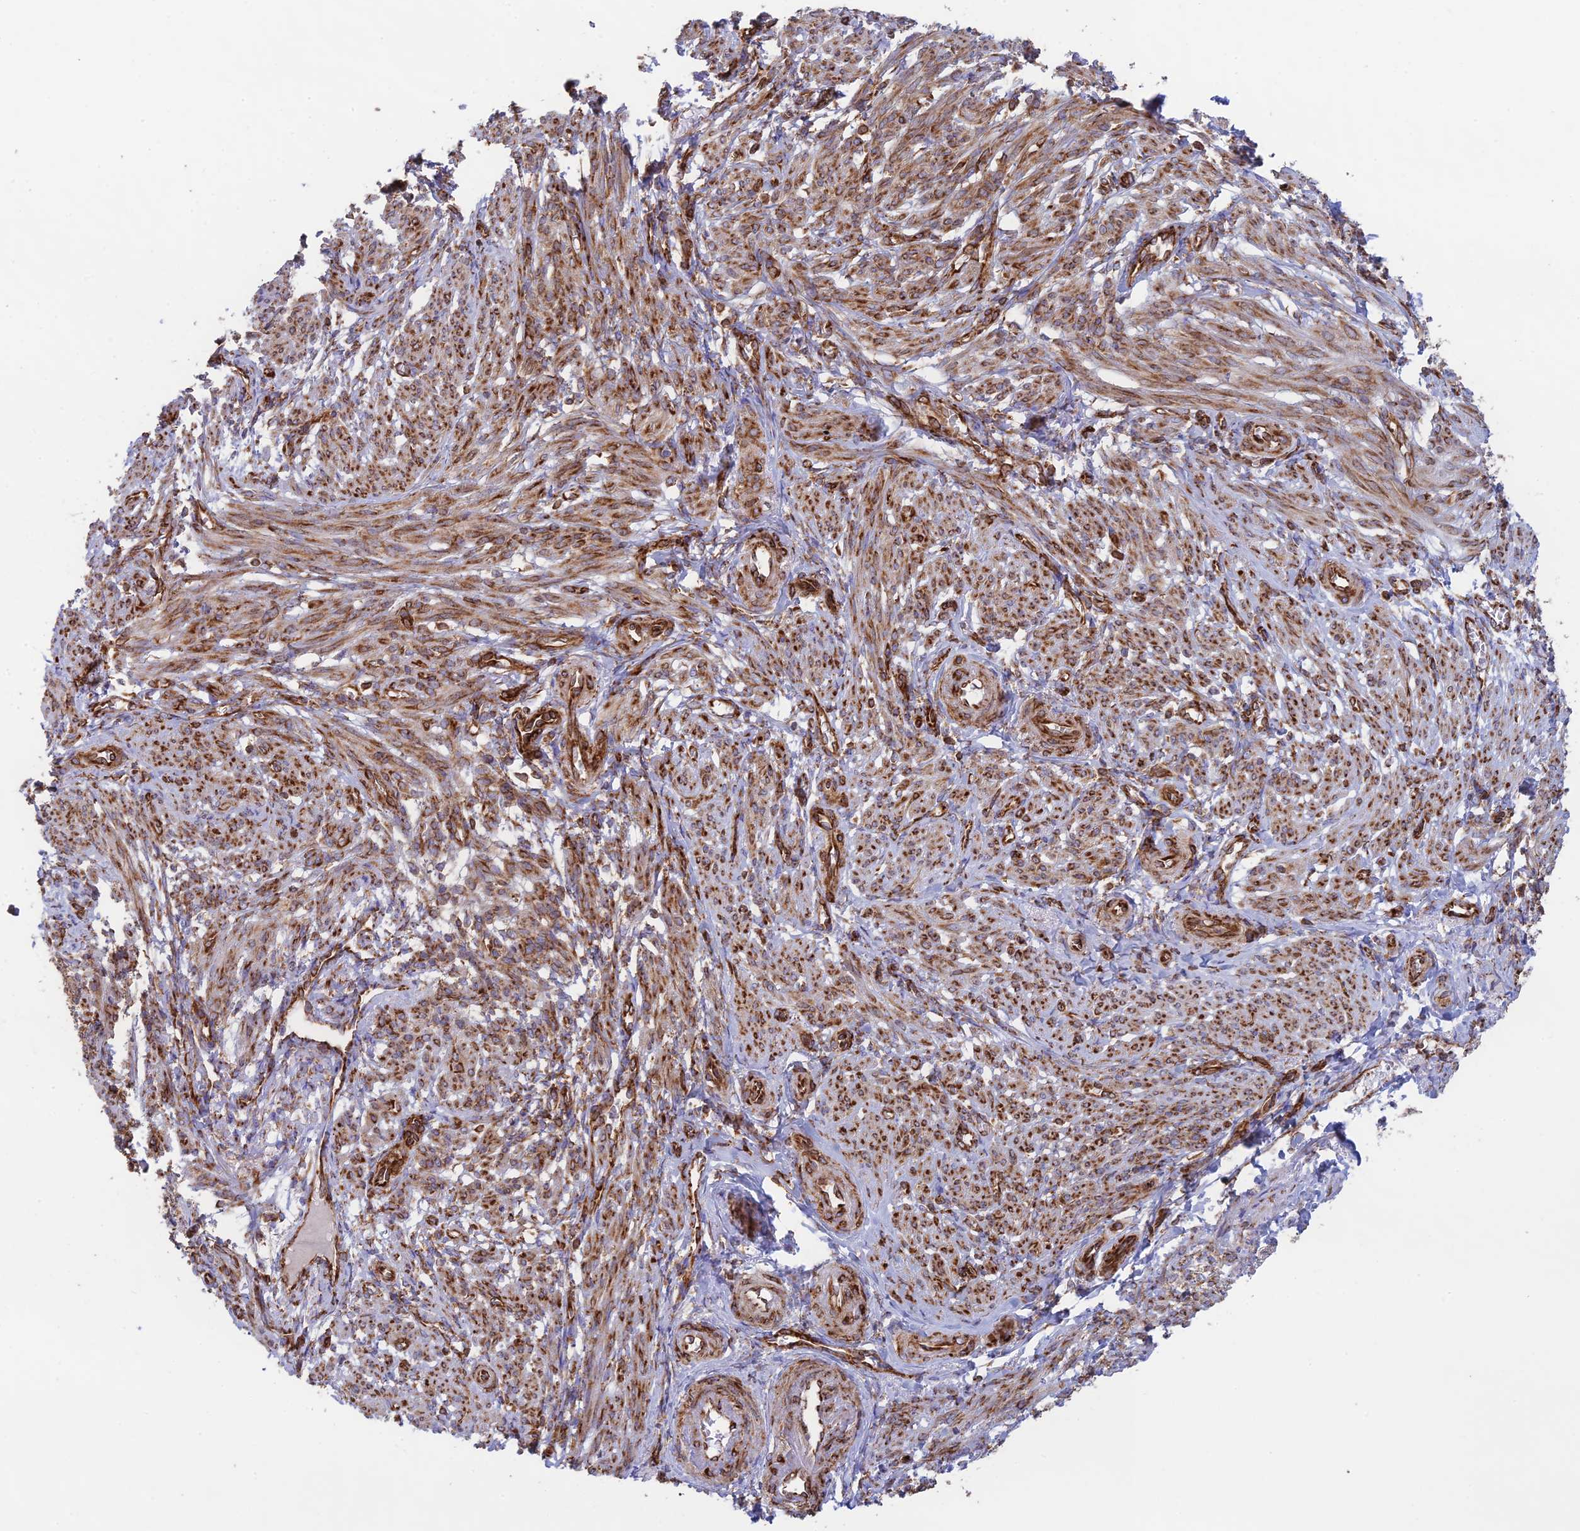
{"staining": {"intensity": "strong", "quantity": "25%-75%", "location": "cytoplasmic/membranous"}, "tissue": "smooth muscle", "cell_type": "Smooth muscle cells", "image_type": "normal", "snomed": [{"axis": "morphology", "description": "Normal tissue, NOS"}, {"axis": "topography", "description": "Smooth muscle"}], "caption": "Brown immunohistochemical staining in normal human smooth muscle displays strong cytoplasmic/membranous positivity in about 25%-75% of smooth muscle cells.", "gene": "CCDC69", "patient": {"sex": "female", "age": 39}}